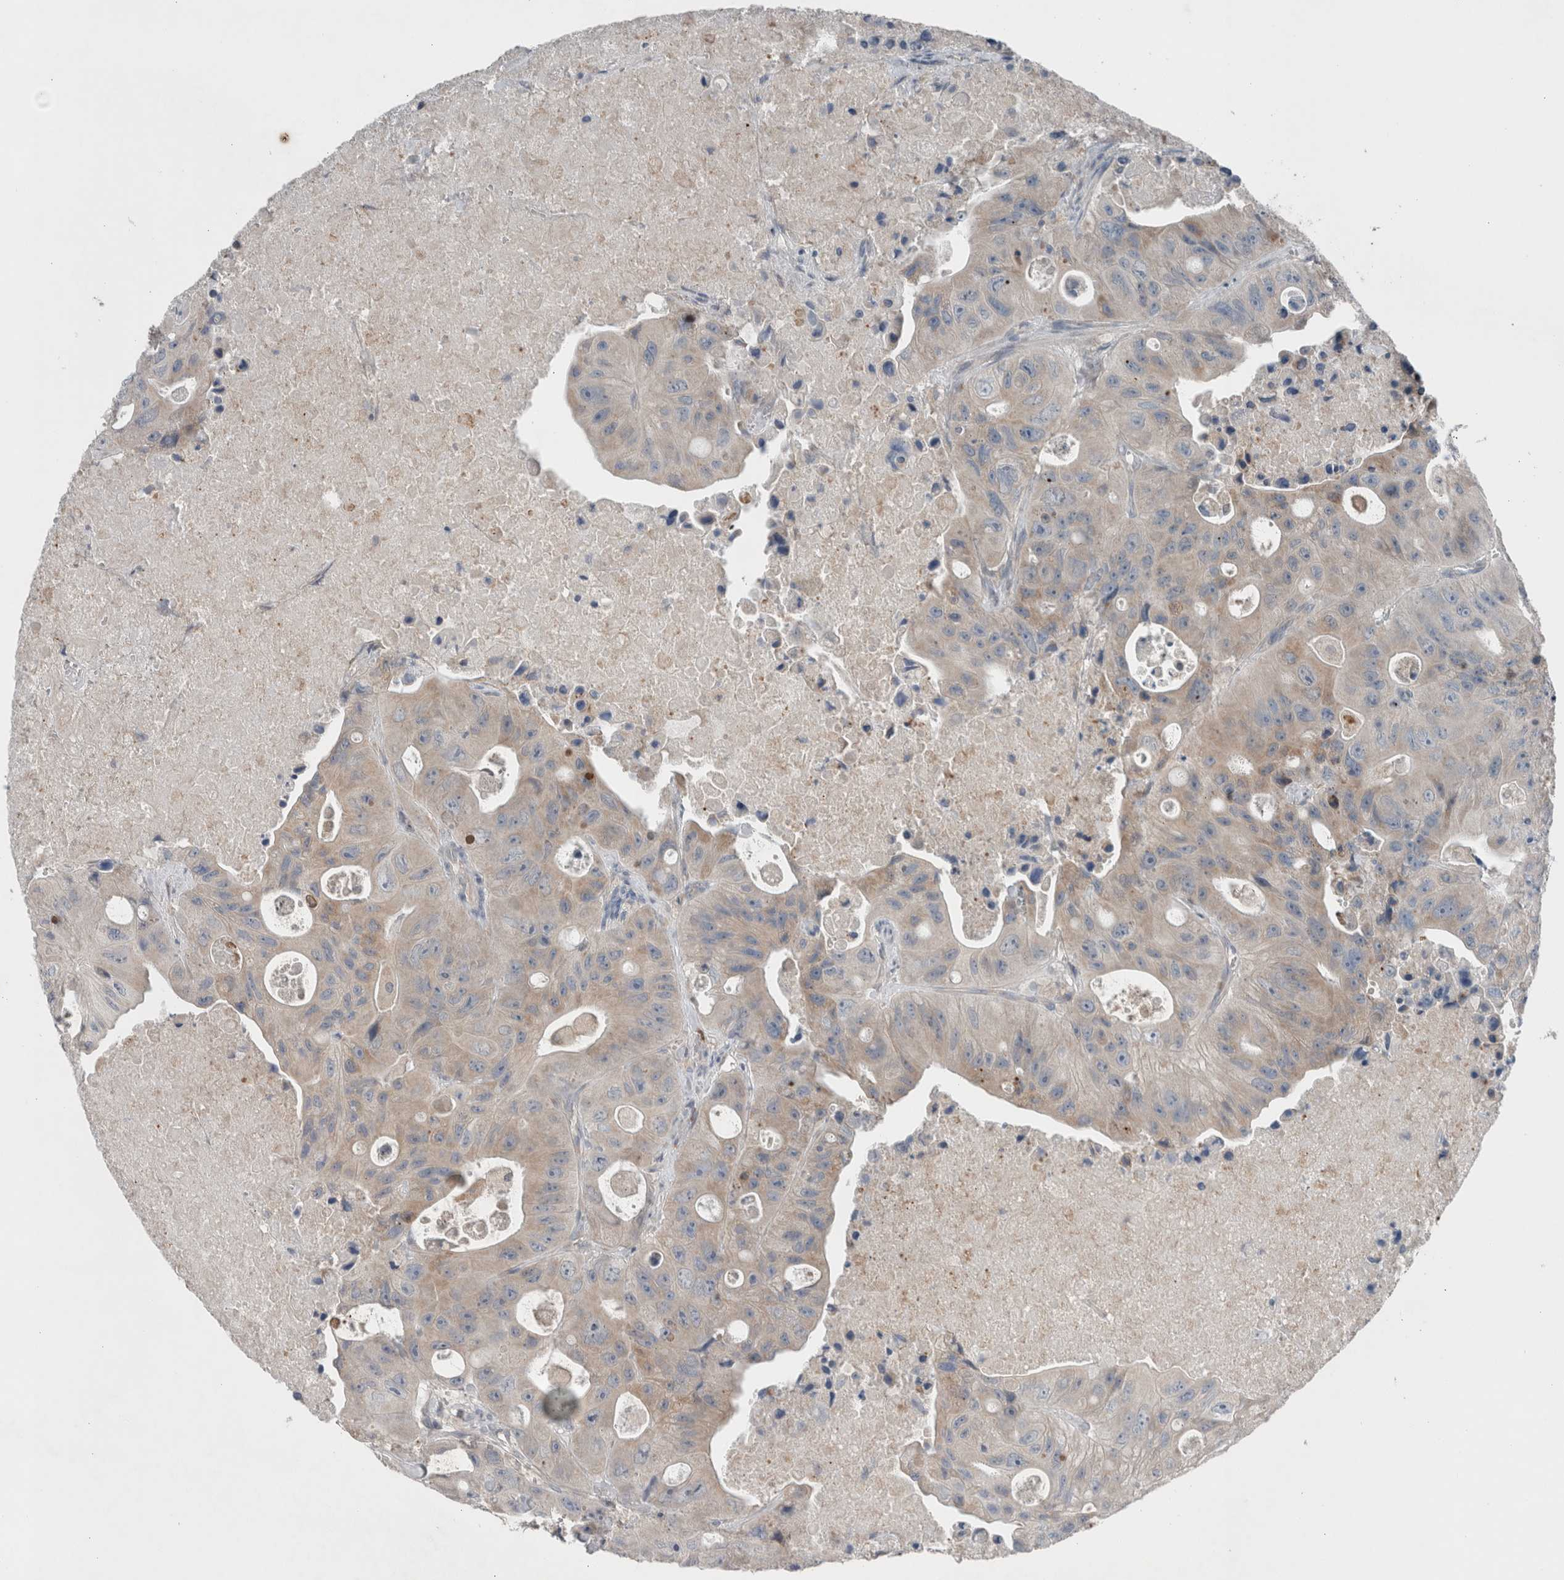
{"staining": {"intensity": "negative", "quantity": "none", "location": "none"}, "tissue": "colorectal cancer", "cell_type": "Tumor cells", "image_type": "cancer", "snomed": [{"axis": "morphology", "description": "Adenocarcinoma, NOS"}, {"axis": "topography", "description": "Colon"}], "caption": "Tumor cells are negative for protein expression in human colorectal adenocarcinoma.", "gene": "CRNN", "patient": {"sex": "female", "age": 46}}